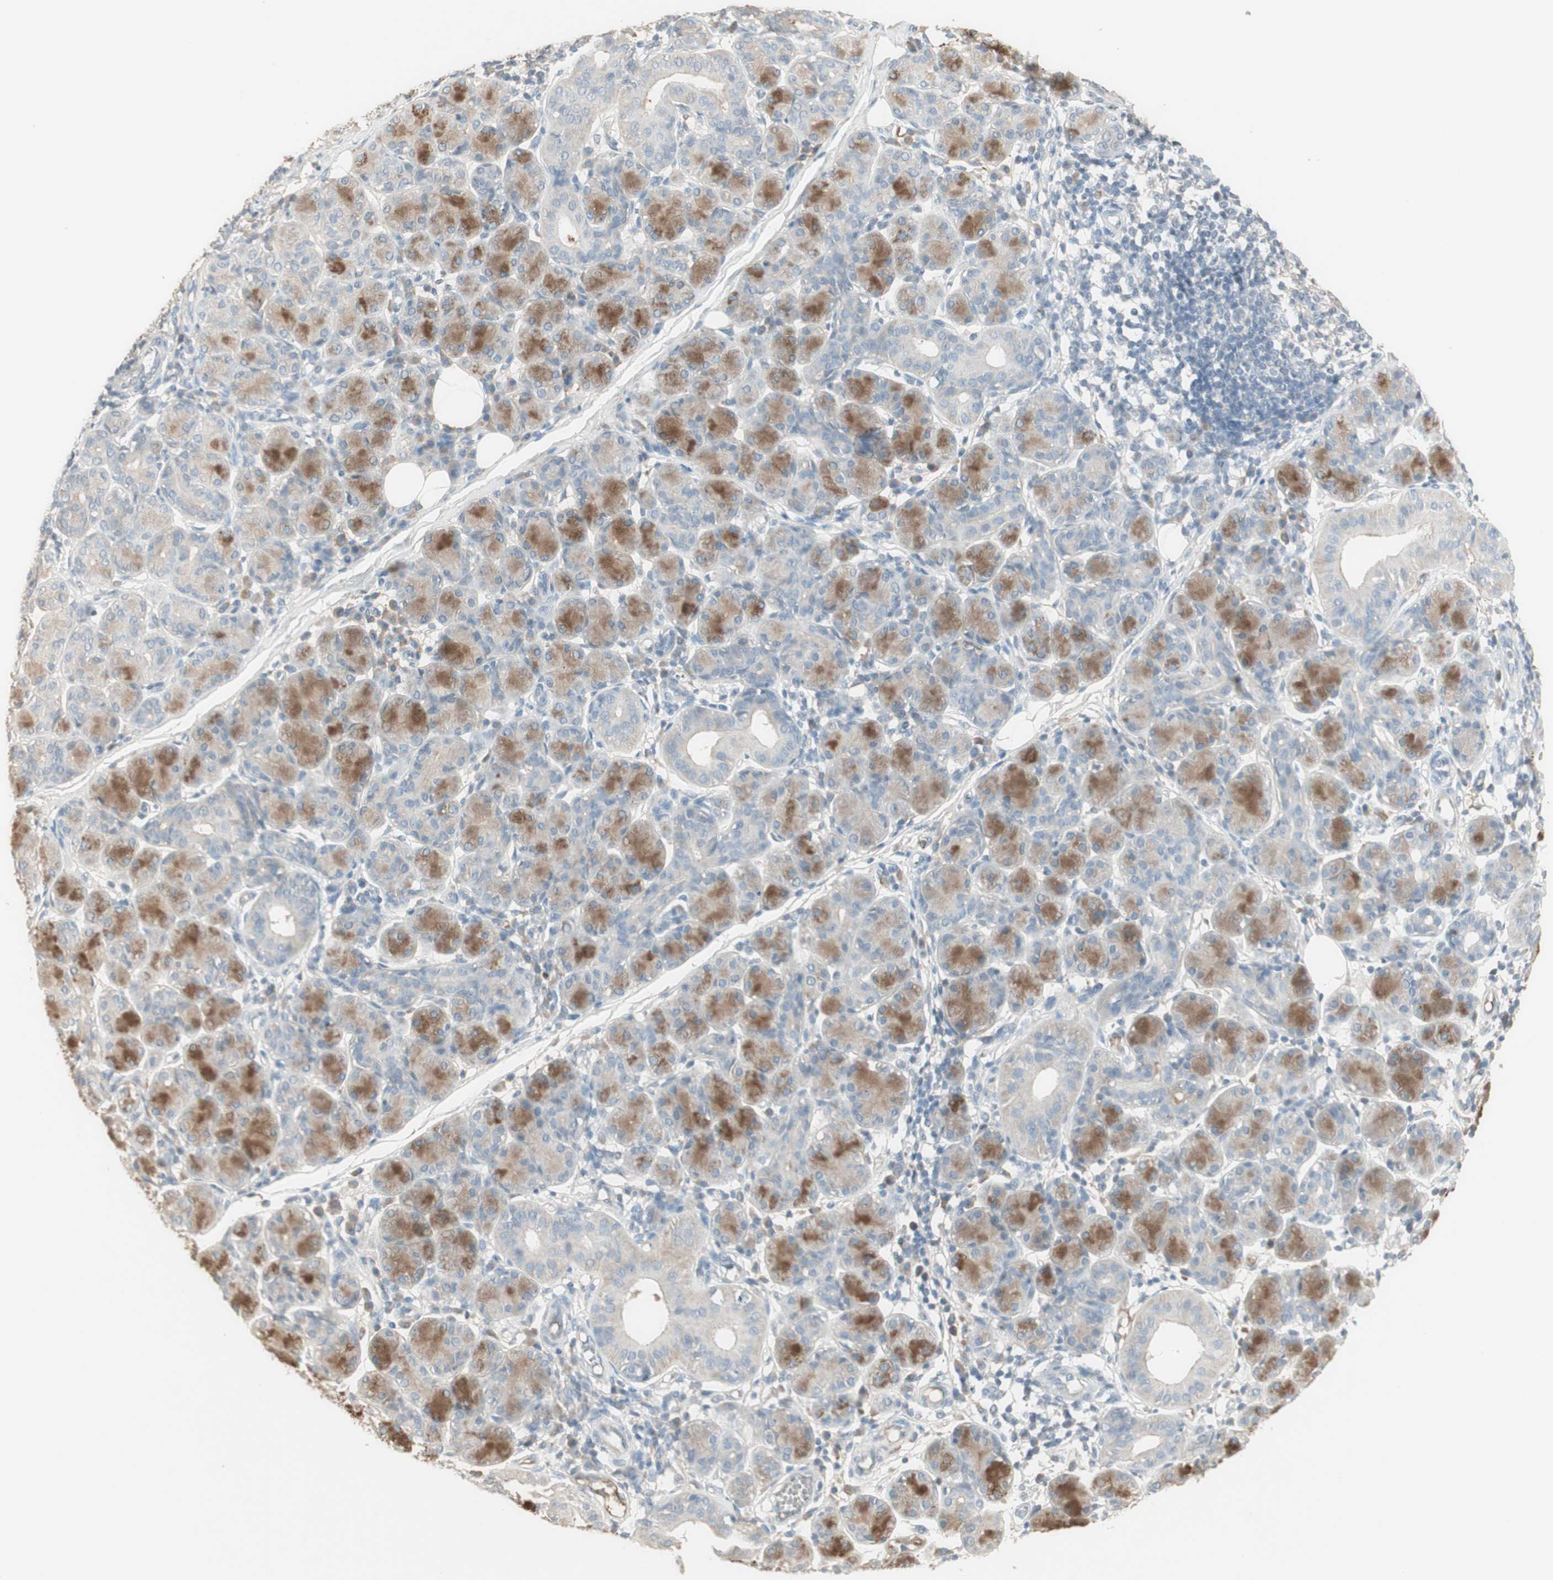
{"staining": {"intensity": "moderate", "quantity": "25%-75%", "location": "cytoplasmic/membranous"}, "tissue": "salivary gland", "cell_type": "Glandular cells", "image_type": "normal", "snomed": [{"axis": "morphology", "description": "Normal tissue, NOS"}, {"axis": "morphology", "description": "Inflammation, NOS"}, {"axis": "topography", "description": "Lymph node"}, {"axis": "topography", "description": "Salivary gland"}], "caption": "Salivary gland stained with a brown dye reveals moderate cytoplasmic/membranous positive staining in approximately 25%-75% of glandular cells.", "gene": "IFNG", "patient": {"sex": "male", "age": 3}}